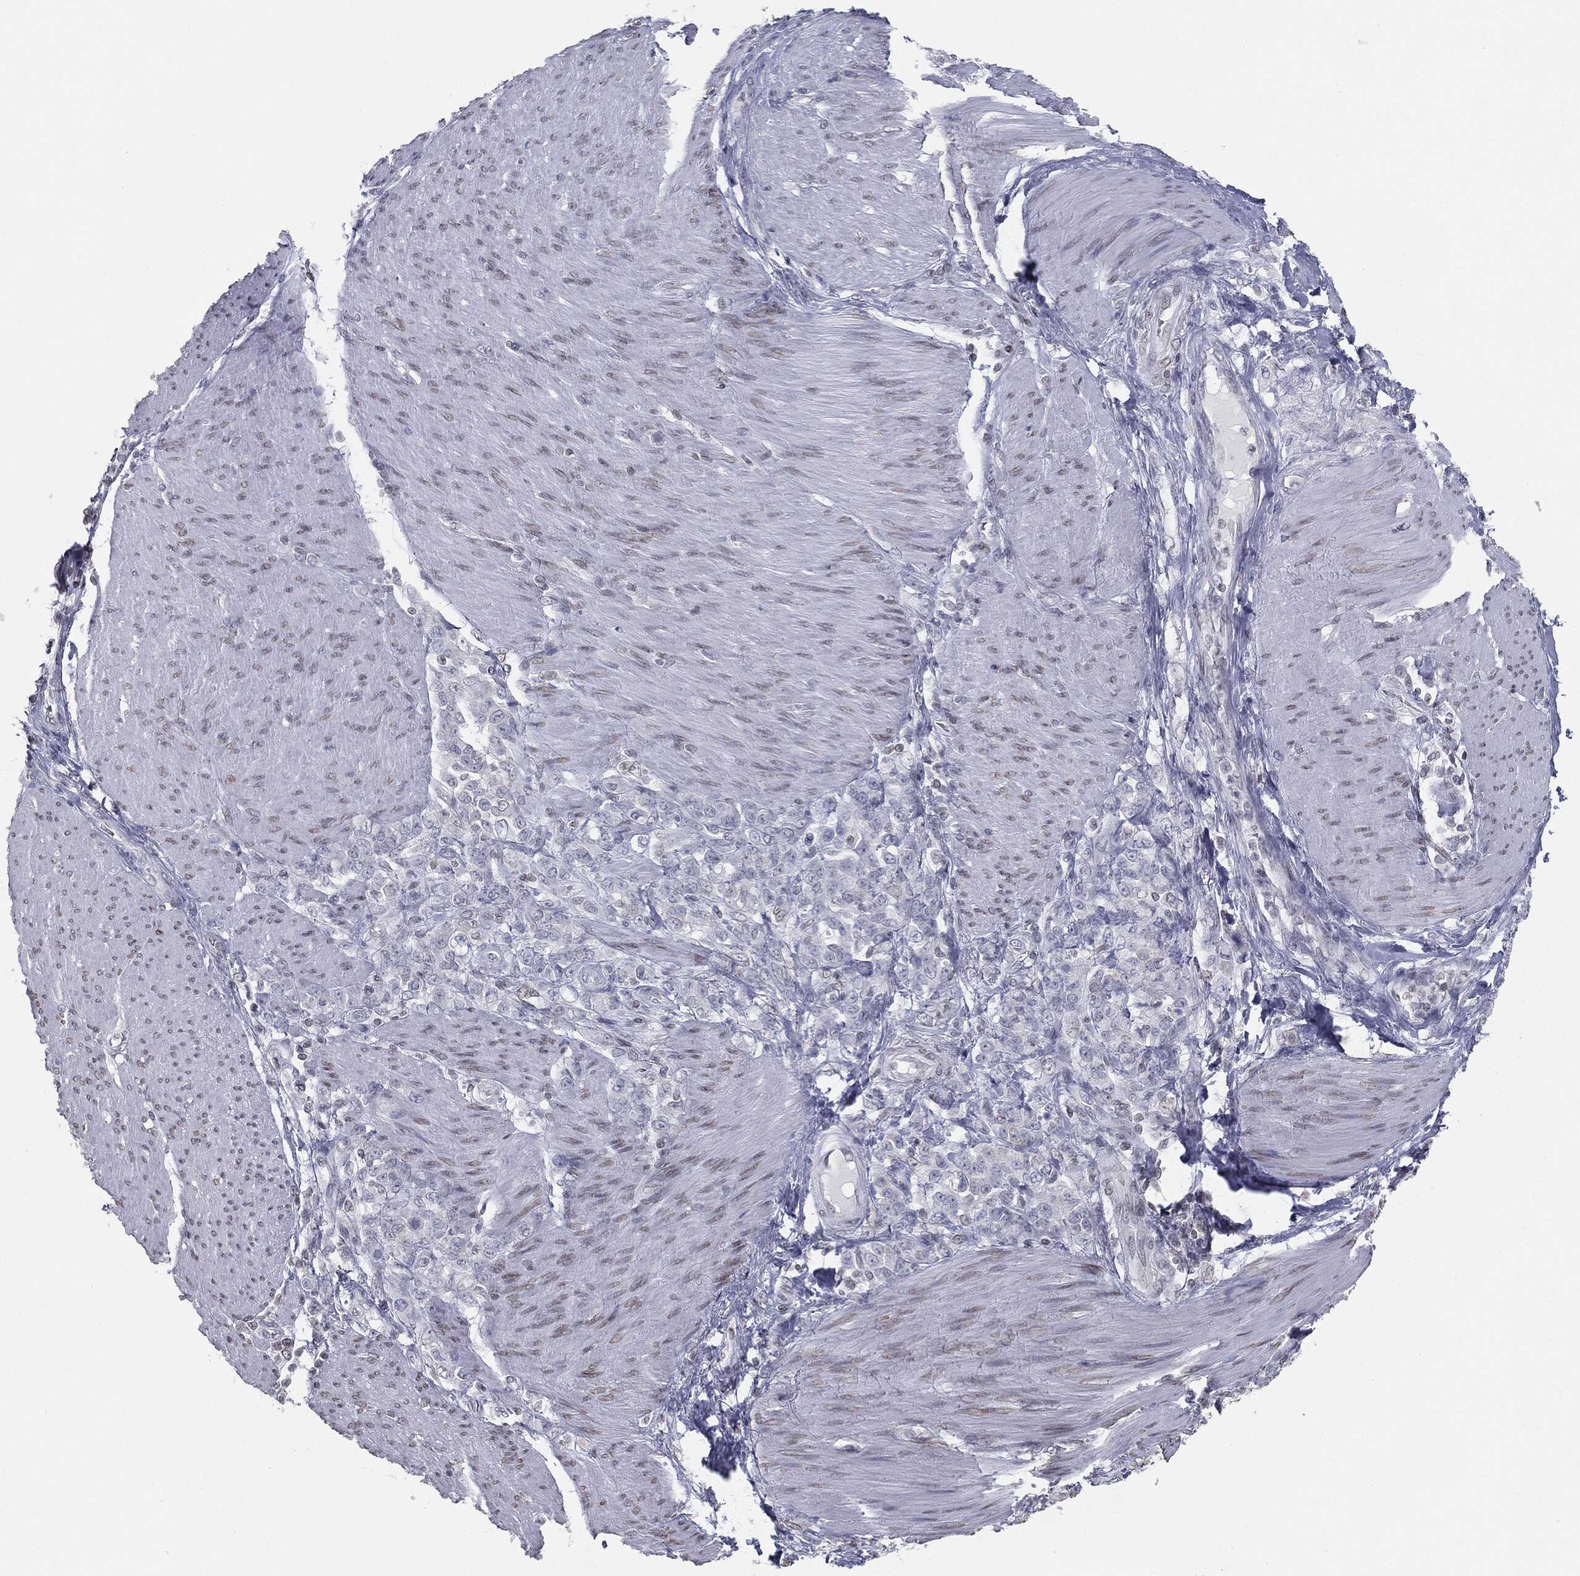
{"staining": {"intensity": "weak", "quantity": "<25%", "location": "cytoplasmic/membranous"}, "tissue": "stomach cancer", "cell_type": "Tumor cells", "image_type": "cancer", "snomed": [{"axis": "morphology", "description": "Adenocarcinoma, NOS"}, {"axis": "topography", "description": "Stomach"}], "caption": "Tumor cells are negative for protein expression in human stomach cancer (adenocarcinoma).", "gene": "ALDOB", "patient": {"sex": "female", "age": 79}}